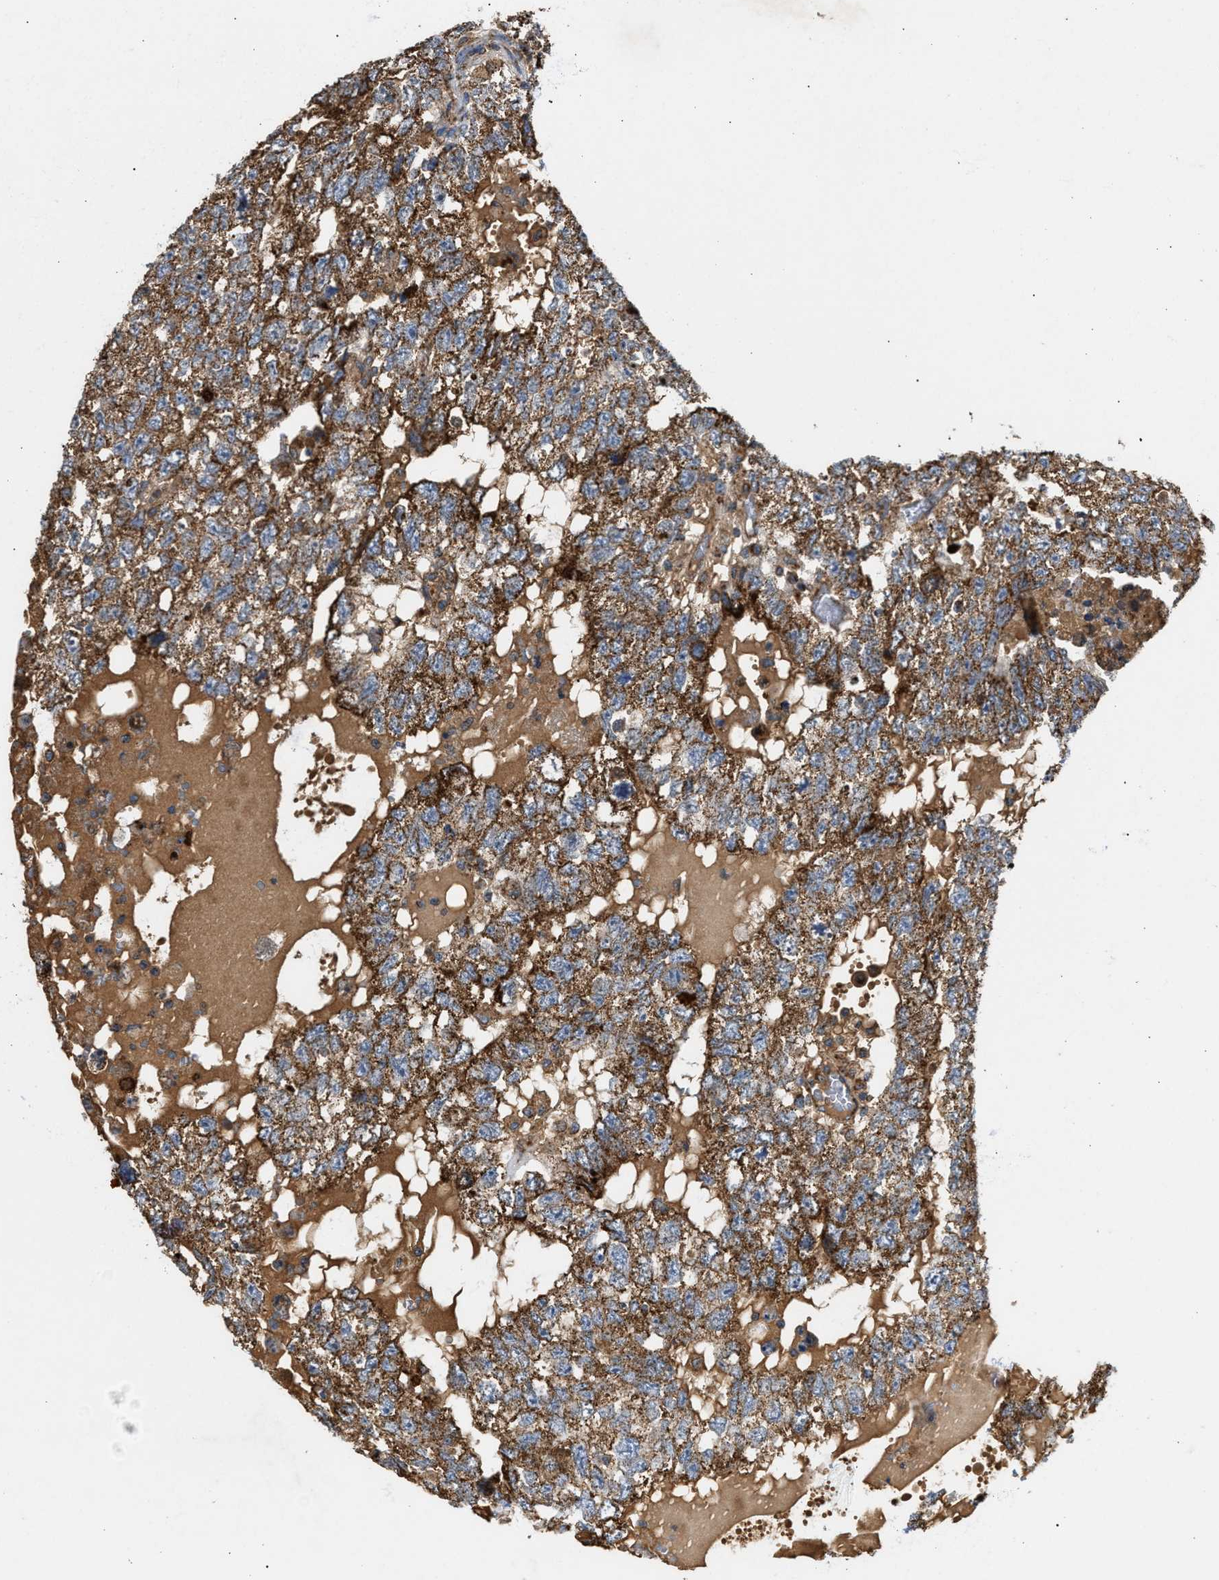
{"staining": {"intensity": "strong", "quantity": ">75%", "location": "cytoplasmic/membranous"}, "tissue": "testis cancer", "cell_type": "Tumor cells", "image_type": "cancer", "snomed": [{"axis": "morphology", "description": "Carcinoma, Embryonal, NOS"}, {"axis": "topography", "description": "Testis"}], "caption": "Tumor cells show high levels of strong cytoplasmic/membranous staining in approximately >75% of cells in human testis cancer.", "gene": "TACO1", "patient": {"sex": "male", "age": 36}}